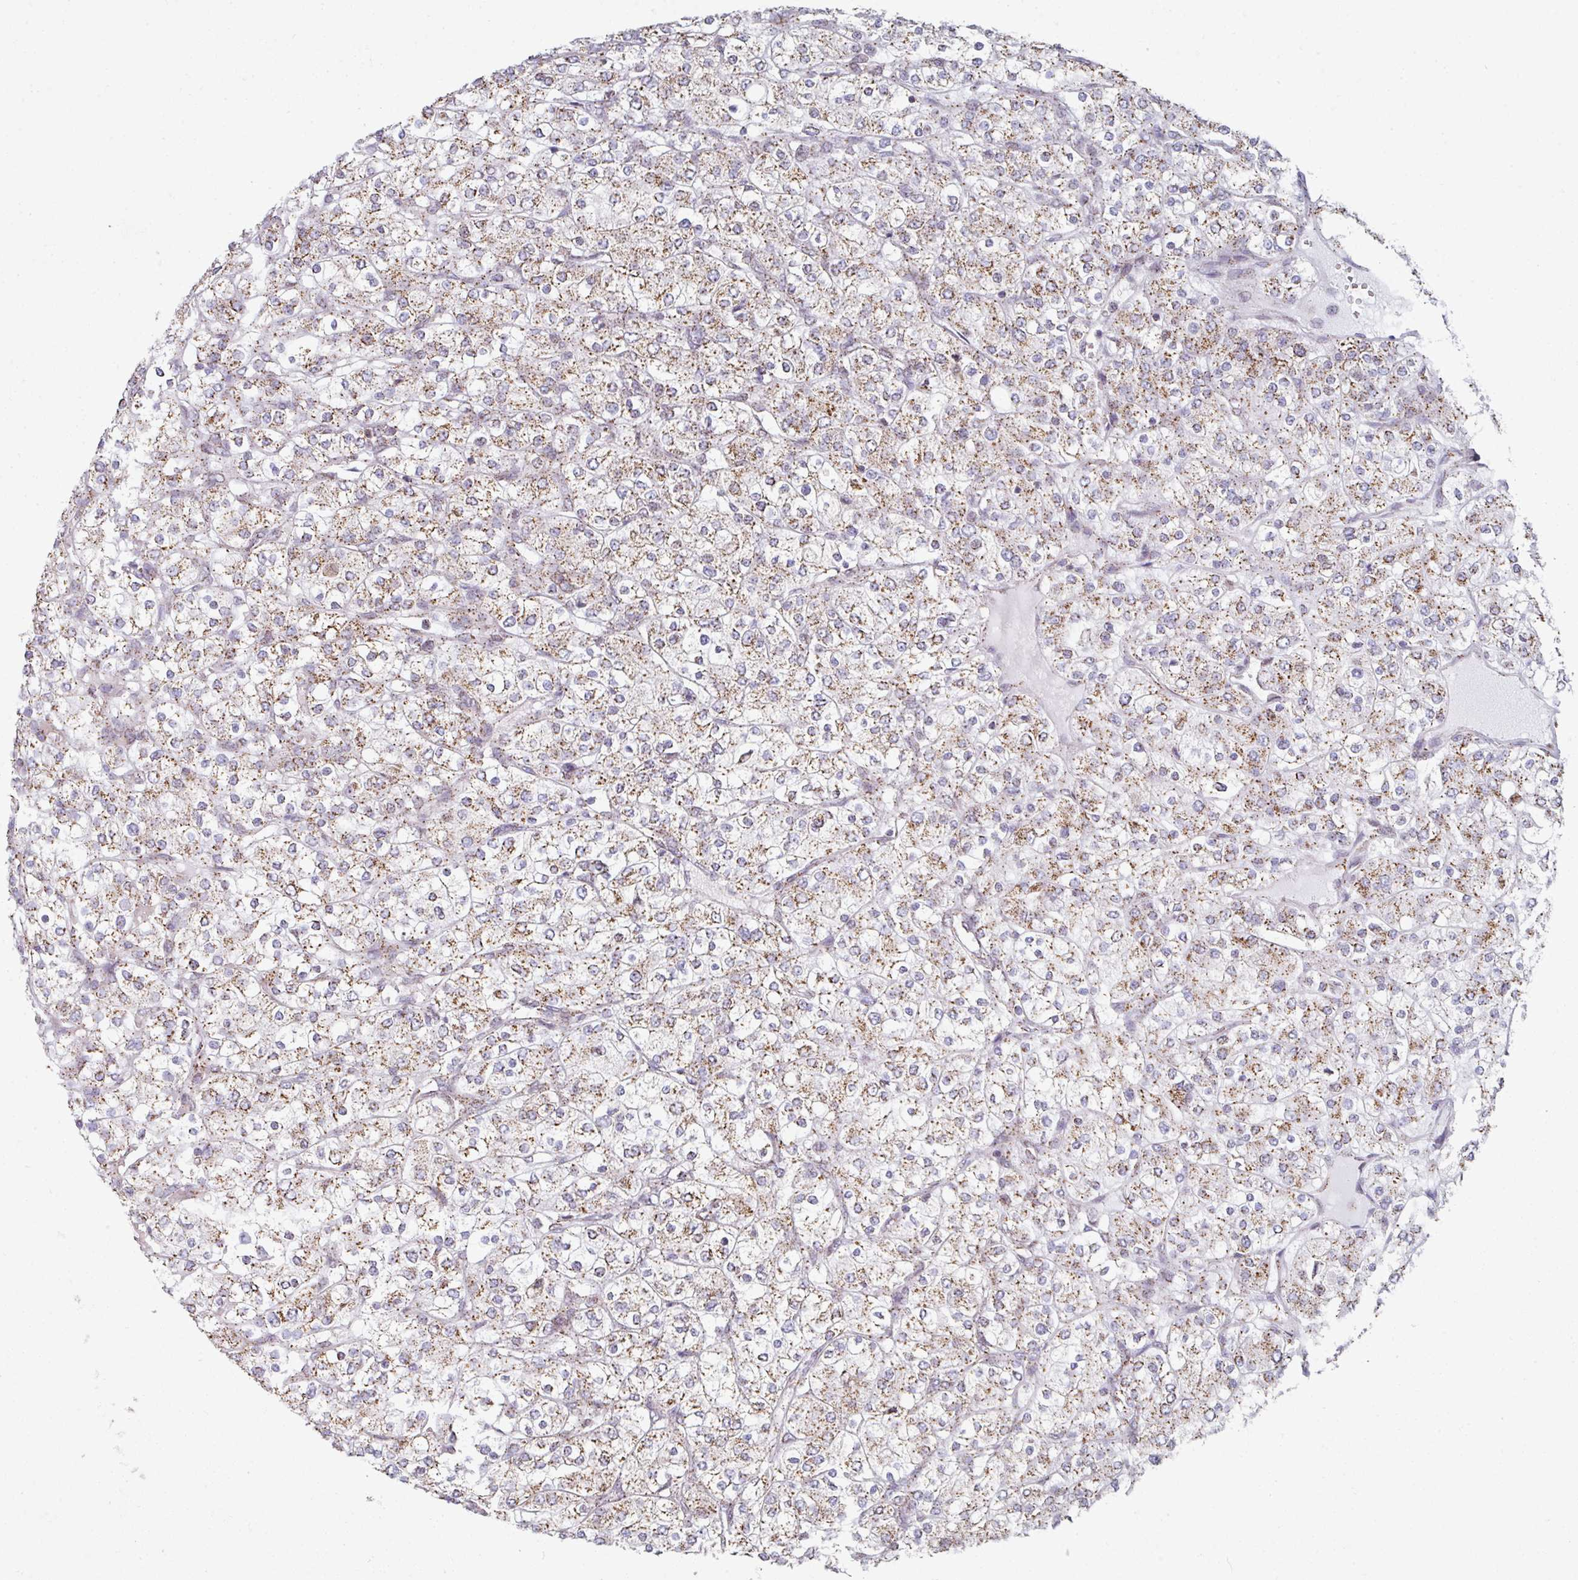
{"staining": {"intensity": "moderate", "quantity": ">75%", "location": "cytoplasmic/membranous"}, "tissue": "renal cancer", "cell_type": "Tumor cells", "image_type": "cancer", "snomed": [{"axis": "morphology", "description": "Adenocarcinoma, NOS"}, {"axis": "topography", "description": "Kidney"}], "caption": "Human adenocarcinoma (renal) stained for a protein (brown) exhibits moderate cytoplasmic/membranous positive staining in about >75% of tumor cells.", "gene": "CCDC85B", "patient": {"sex": "male", "age": 80}}